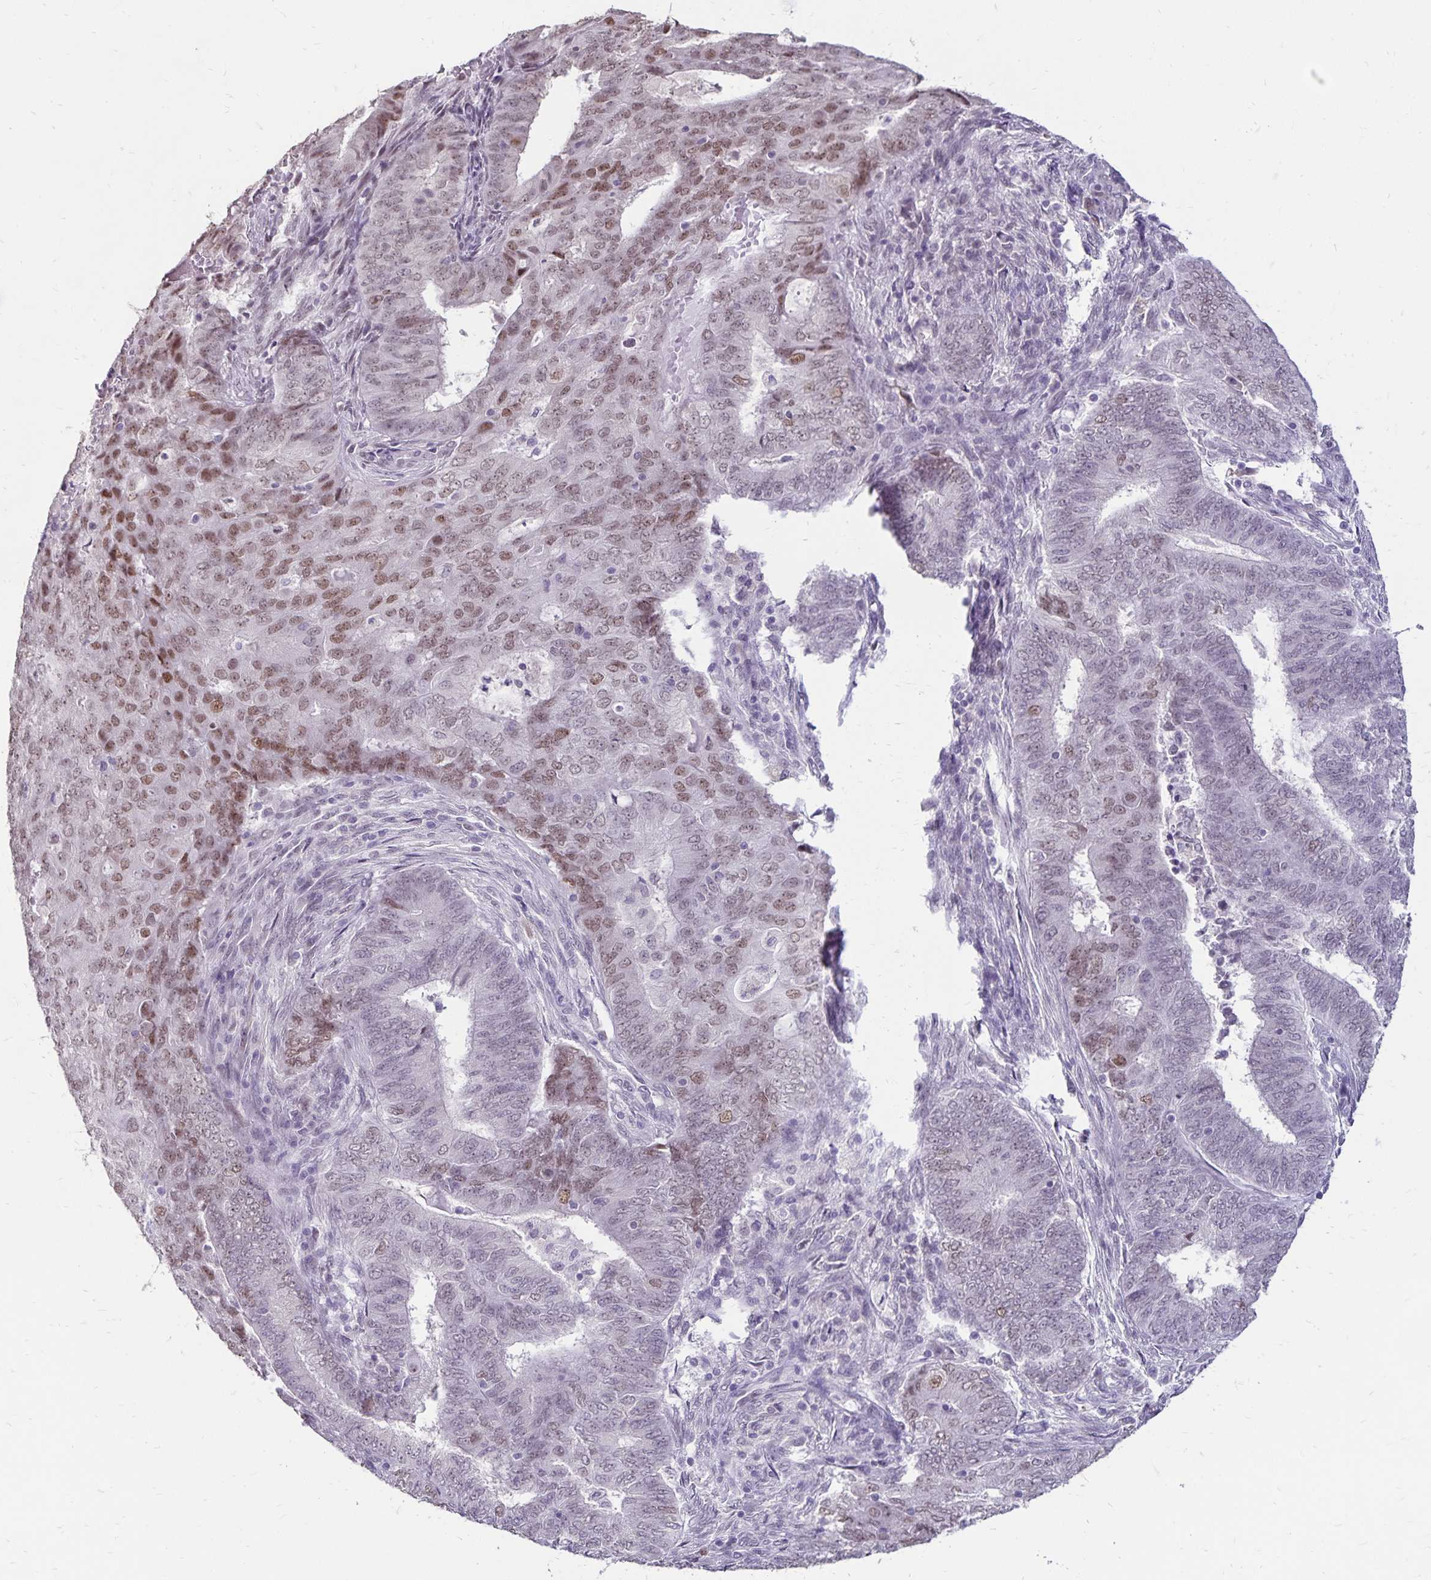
{"staining": {"intensity": "moderate", "quantity": "25%-75%", "location": "nuclear"}, "tissue": "endometrial cancer", "cell_type": "Tumor cells", "image_type": "cancer", "snomed": [{"axis": "morphology", "description": "Adenocarcinoma, NOS"}, {"axis": "topography", "description": "Endometrium"}], "caption": "A medium amount of moderate nuclear expression is identified in about 25%-75% of tumor cells in endometrial cancer tissue. Immunohistochemistry (ihc) stains the protein in brown and the nuclei are stained blue.", "gene": "POLB", "patient": {"sex": "female", "age": 62}}